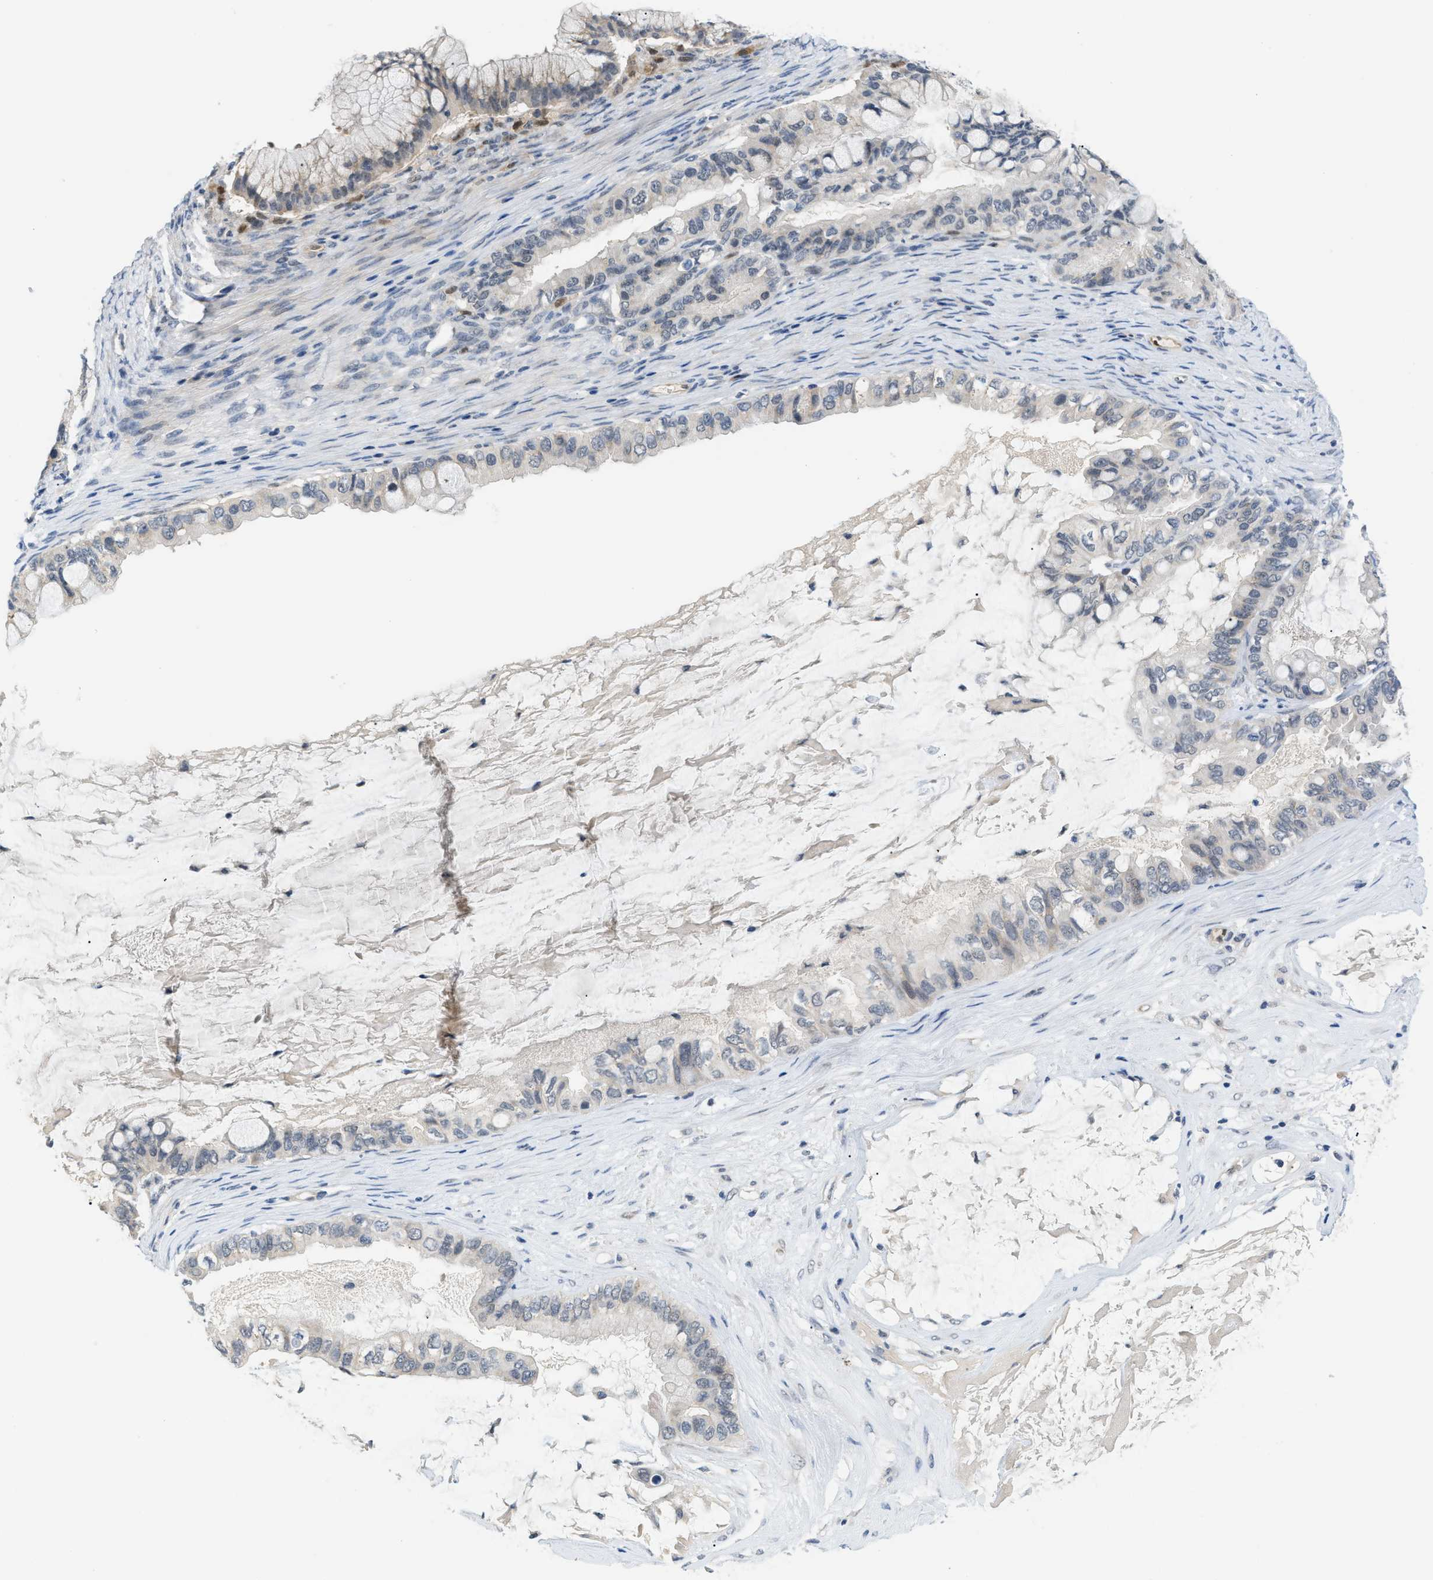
{"staining": {"intensity": "negative", "quantity": "none", "location": "none"}, "tissue": "ovarian cancer", "cell_type": "Tumor cells", "image_type": "cancer", "snomed": [{"axis": "morphology", "description": "Cystadenocarcinoma, mucinous, NOS"}, {"axis": "topography", "description": "Ovary"}], "caption": "There is no significant positivity in tumor cells of ovarian mucinous cystadenocarcinoma.", "gene": "PSAT1", "patient": {"sex": "female", "age": 80}}